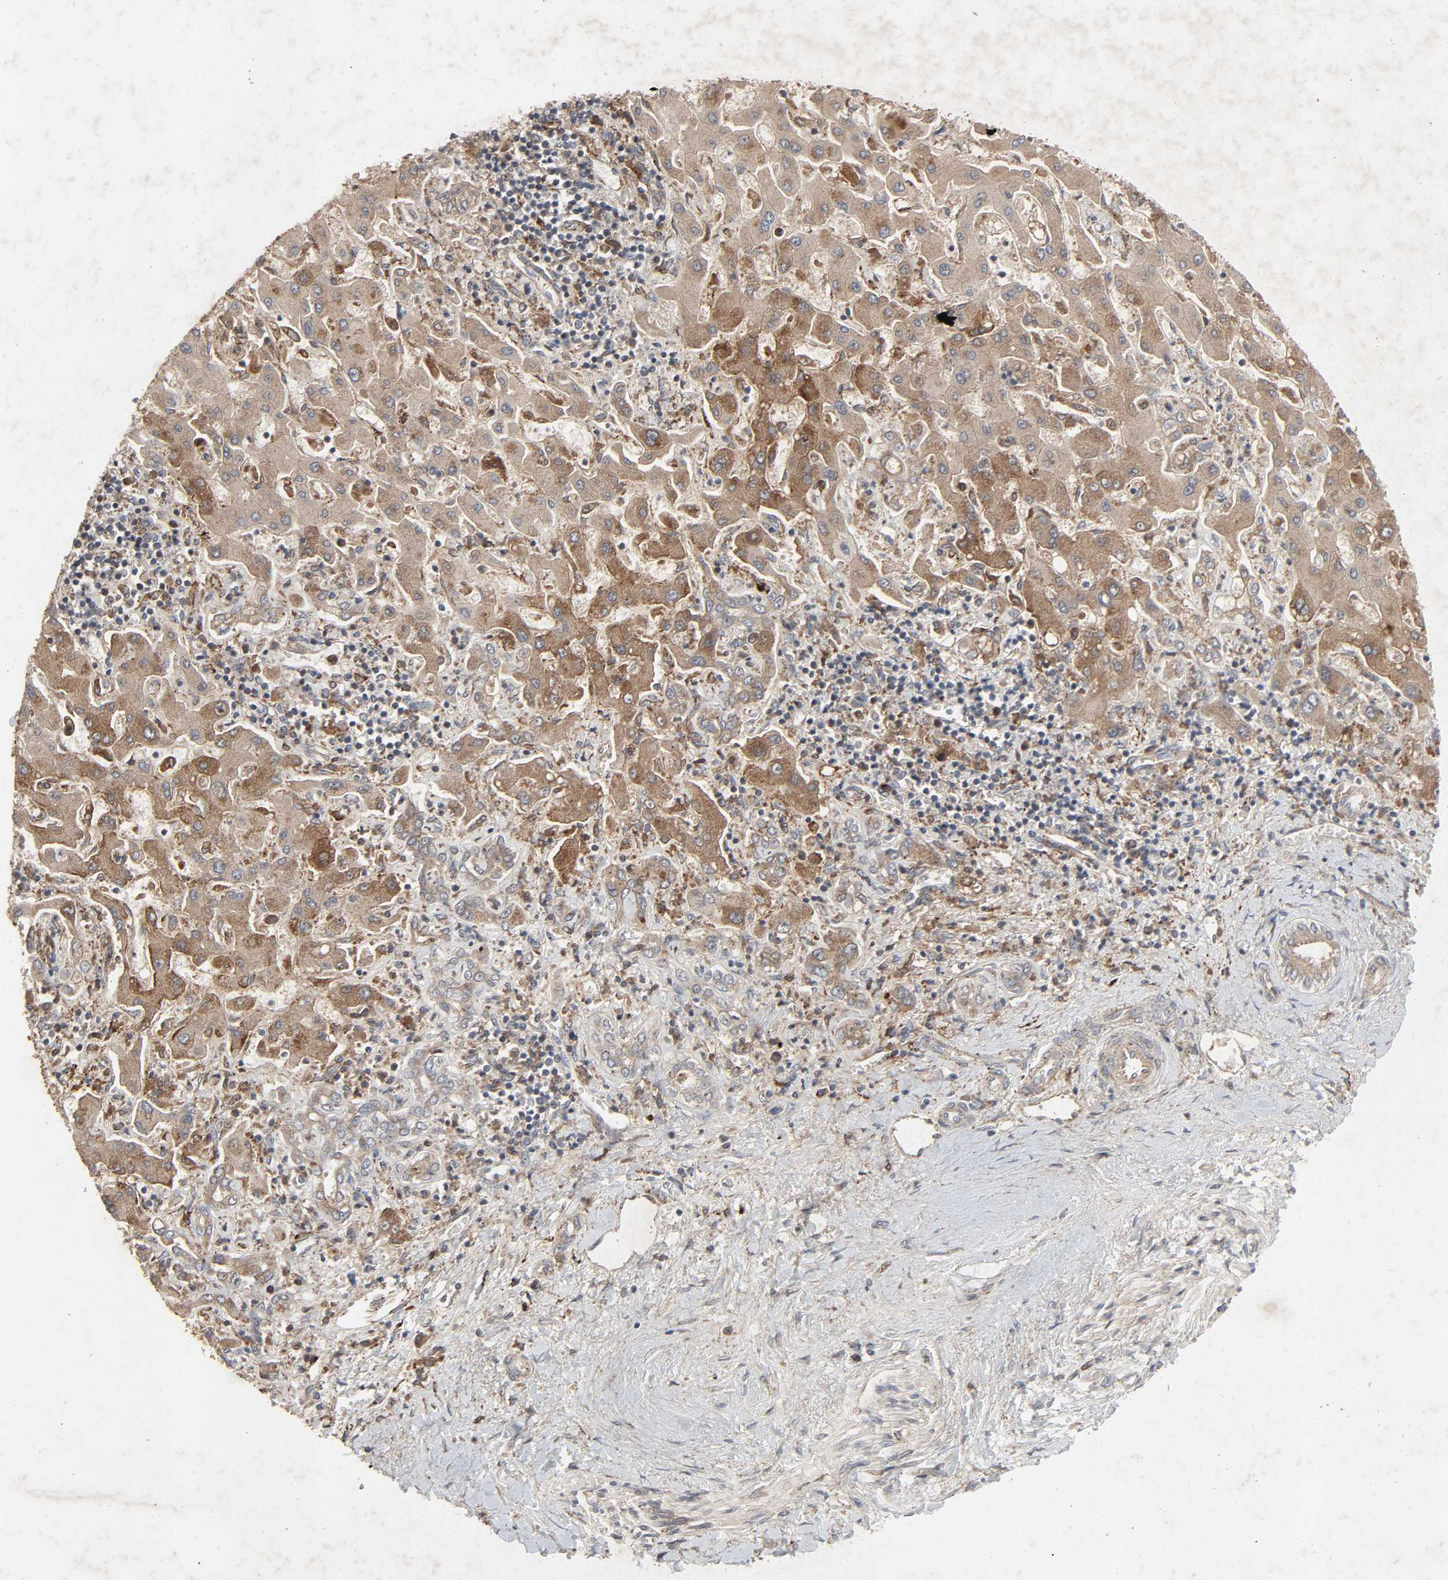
{"staining": {"intensity": "moderate", "quantity": ">75%", "location": "cytoplasmic/membranous"}, "tissue": "liver cancer", "cell_type": "Tumor cells", "image_type": "cancer", "snomed": [{"axis": "morphology", "description": "Cholangiocarcinoma"}, {"axis": "topography", "description": "Liver"}], "caption": "Immunohistochemical staining of liver cancer demonstrates moderate cytoplasmic/membranous protein staining in about >75% of tumor cells. Nuclei are stained in blue.", "gene": "ADCY4", "patient": {"sex": "male", "age": 50}}